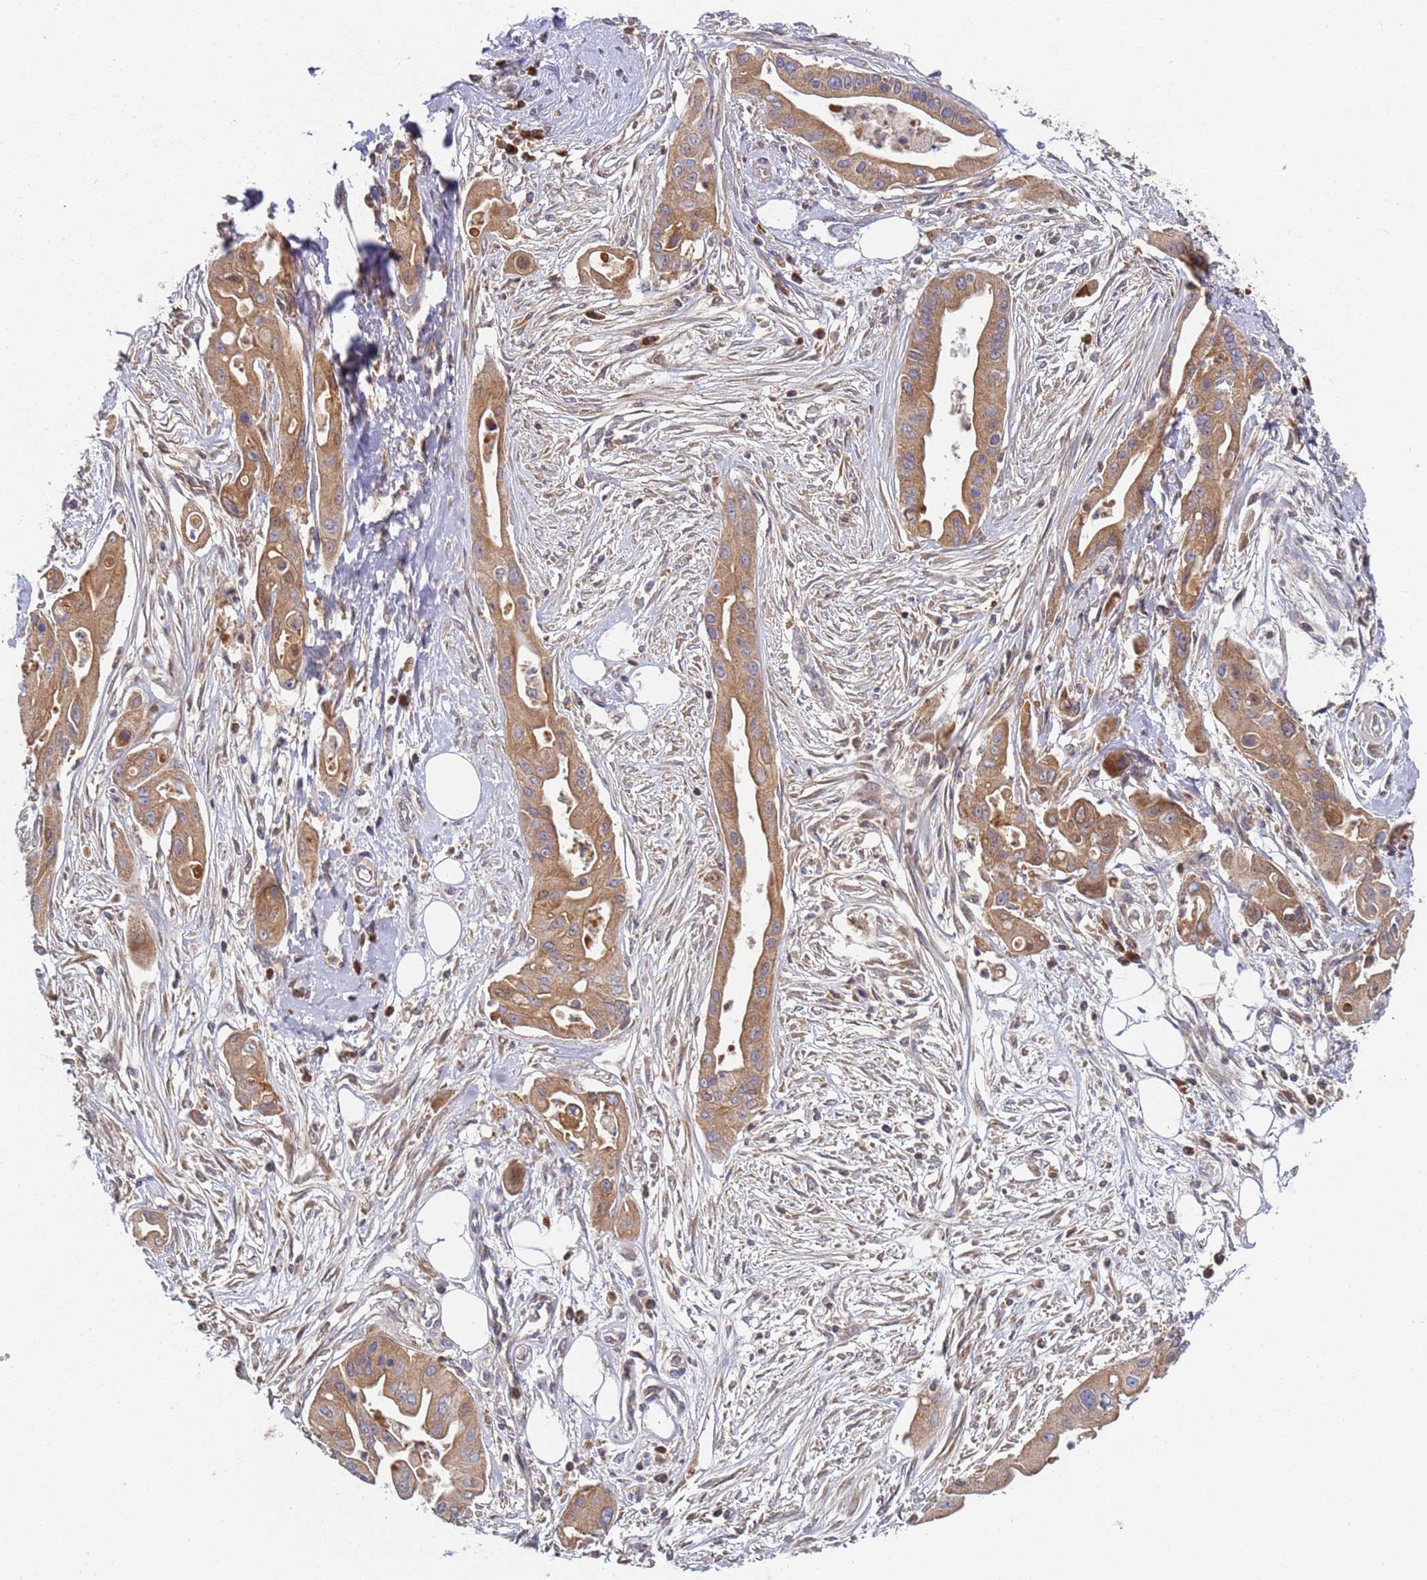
{"staining": {"intensity": "moderate", "quantity": ">75%", "location": "cytoplasmic/membranous"}, "tissue": "ovarian cancer", "cell_type": "Tumor cells", "image_type": "cancer", "snomed": [{"axis": "morphology", "description": "Cystadenocarcinoma, mucinous, NOS"}, {"axis": "topography", "description": "Ovary"}], "caption": "Protein staining shows moderate cytoplasmic/membranous positivity in approximately >75% of tumor cells in ovarian mucinous cystadenocarcinoma.", "gene": "OR5A2", "patient": {"sex": "female", "age": 70}}